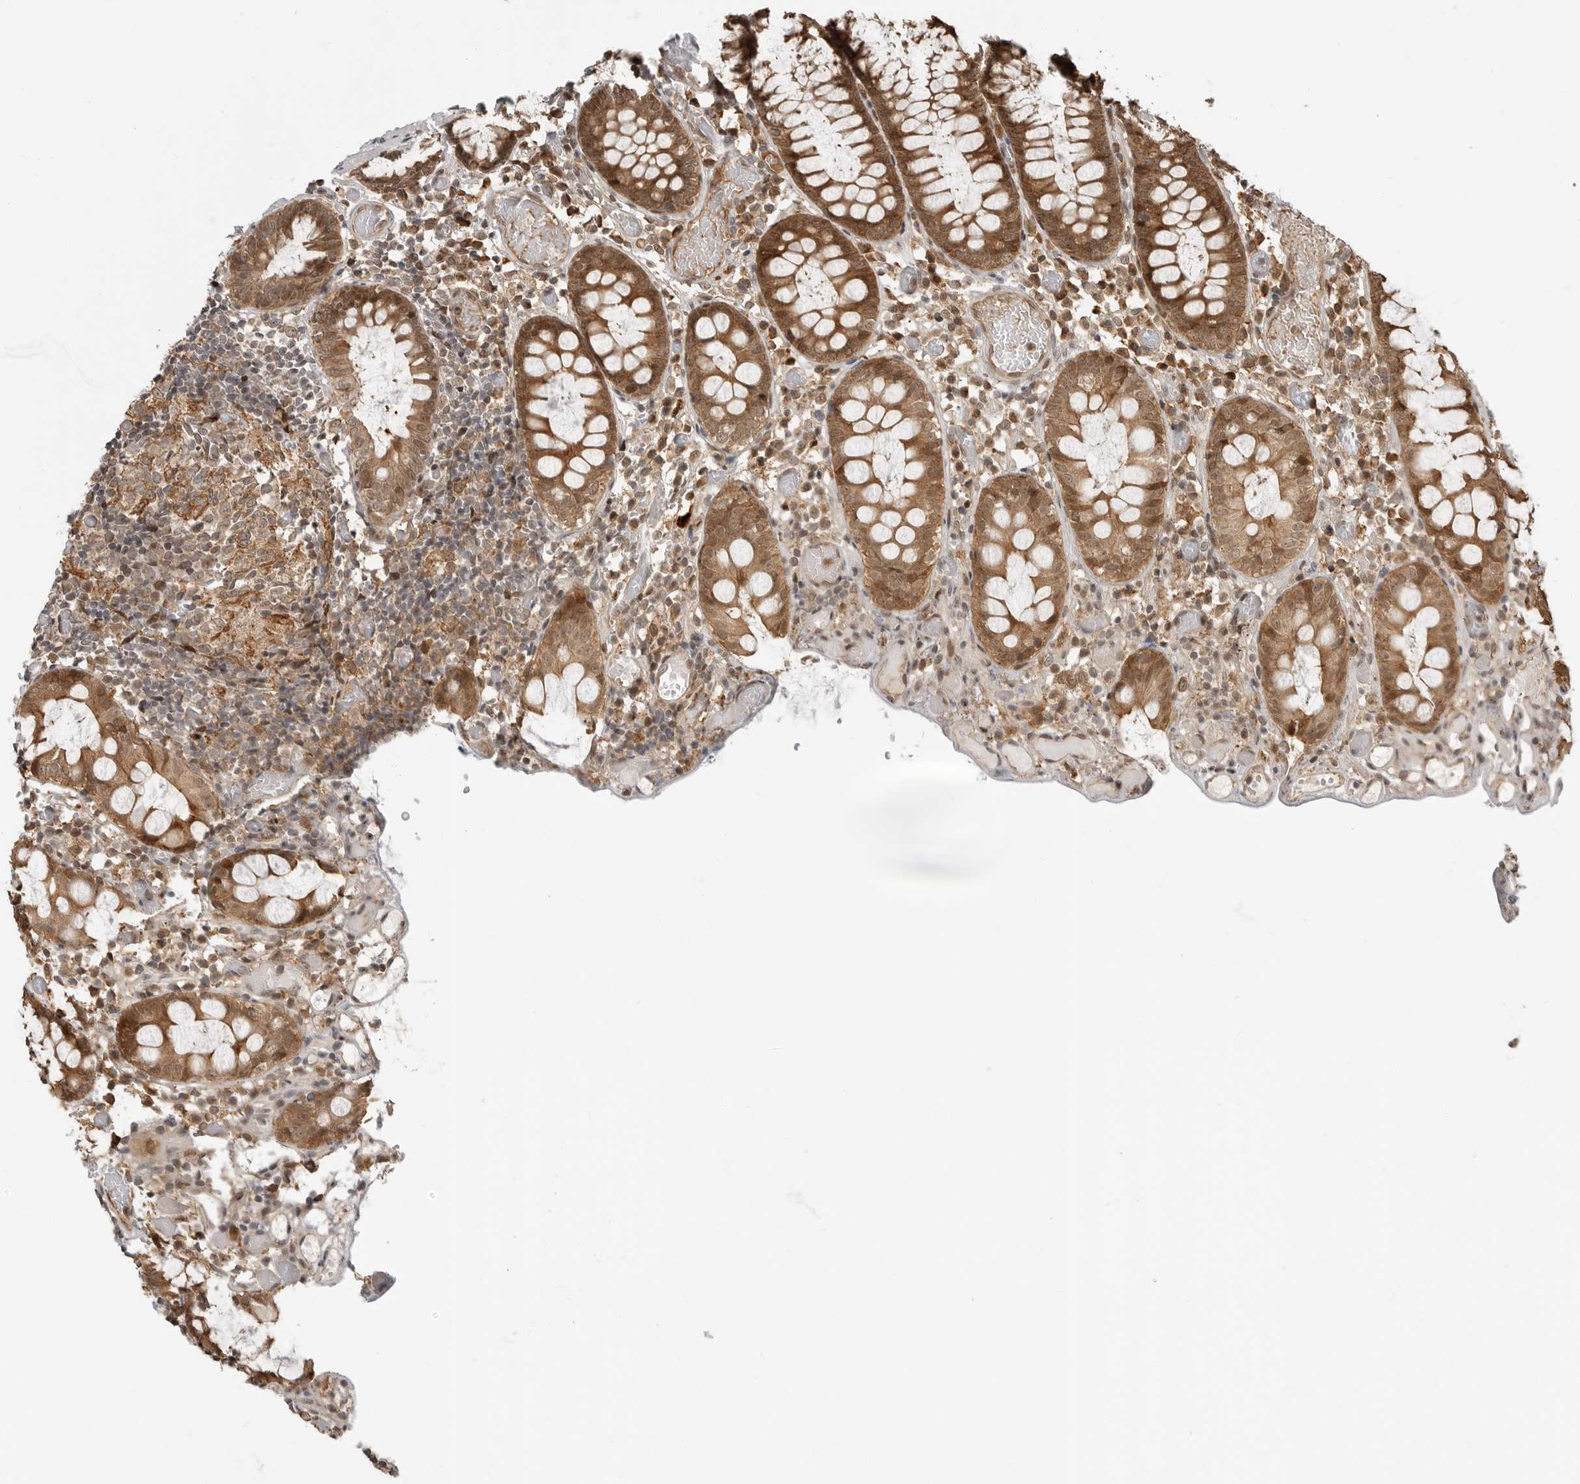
{"staining": {"intensity": "weak", "quantity": ">75%", "location": "cytoplasmic/membranous"}, "tissue": "colon", "cell_type": "Endothelial cells", "image_type": "normal", "snomed": [{"axis": "morphology", "description": "Normal tissue, NOS"}, {"axis": "topography", "description": "Colon"}], "caption": "Brown immunohistochemical staining in benign human colon demonstrates weak cytoplasmic/membranous staining in approximately >75% of endothelial cells.", "gene": "BMP2K", "patient": {"sex": "male", "age": 14}}